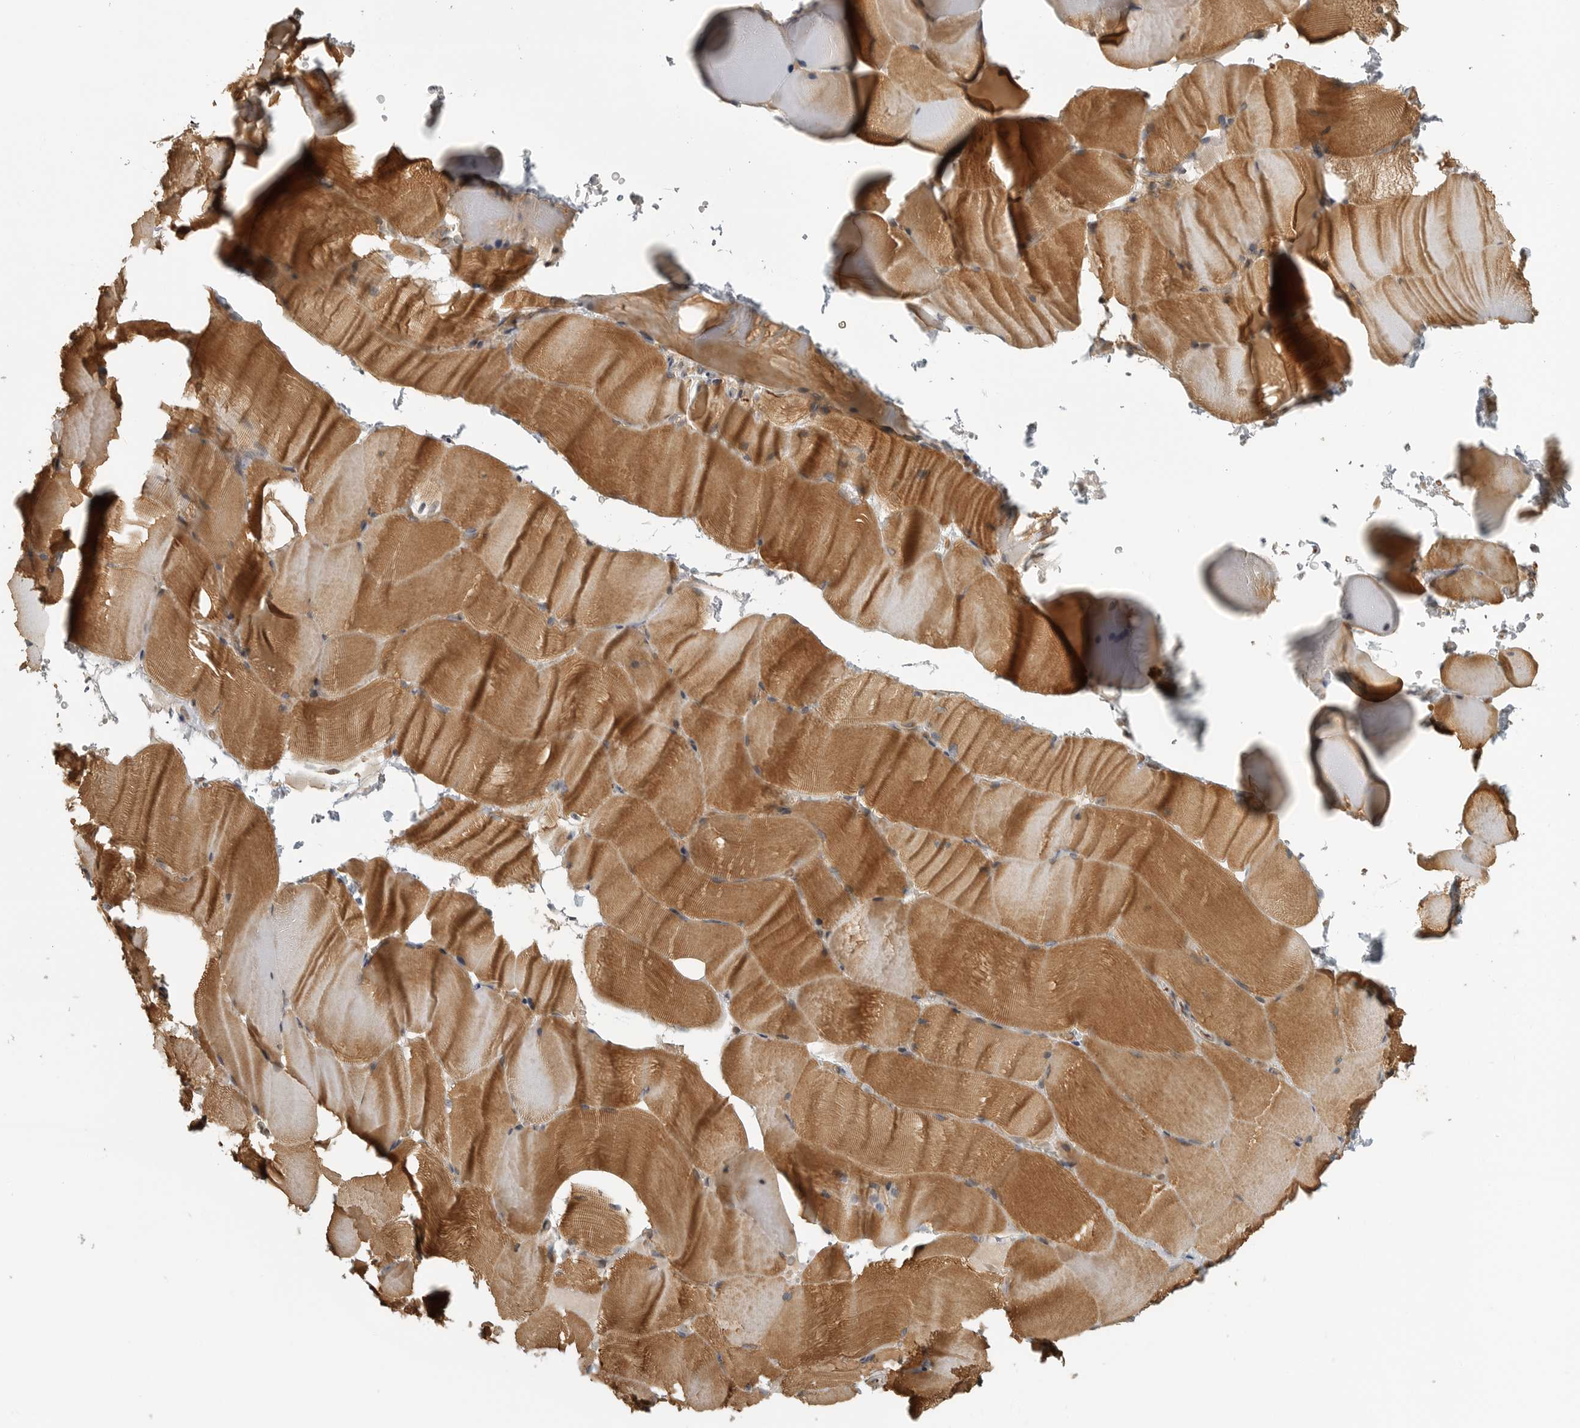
{"staining": {"intensity": "moderate", "quantity": ">75%", "location": "cytoplasmic/membranous"}, "tissue": "skeletal muscle", "cell_type": "Myocytes", "image_type": "normal", "snomed": [{"axis": "morphology", "description": "Normal tissue, NOS"}, {"axis": "topography", "description": "Skeletal muscle"}, {"axis": "topography", "description": "Parathyroid gland"}], "caption": "This histopathology image shows immunohistochemistry staining of unremarkable human skeletal muscle, with medium moderate cytoplasmic/membranous staining in approximately >75% of myocytes.", "gene": "CUEDC1", "patient": {"sex": "female", "age": 37}}